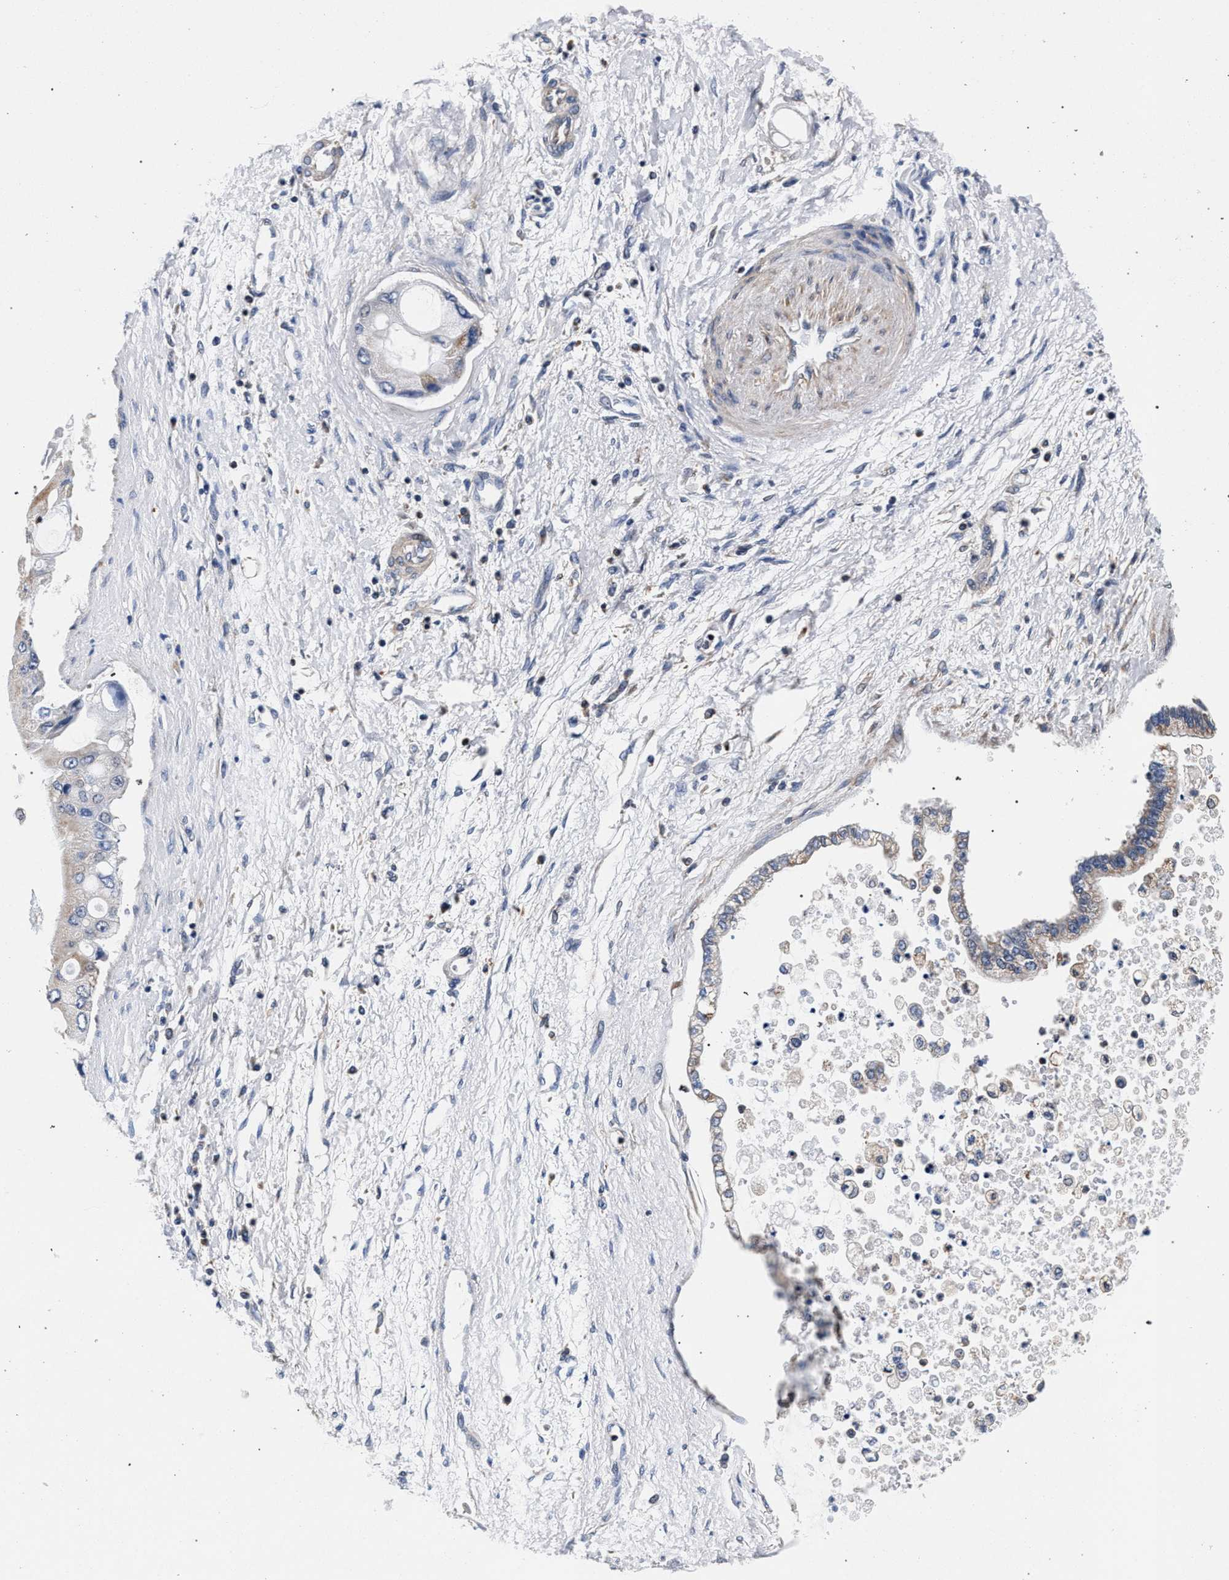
{"staining": {"intensity": "negative", "quantity": "none", "location": "none"}, "tissue": "liver cancer", "cell_type": "Tumor cells", "image_type": "cancer", "snomed": [{"axis": "morphology", "description": "Cholangiocarcinoma"}, {"axis": "topography", "description": "Liver"}], "caption": "Tumor cells show no significant staining in liver cholangiocarcinoma. (DAB (3,3'-diaminobenzidine) immunohistochemistry, high magnification).", "gene": "LASP1", "patient": {"sex": "male", "age": 50}}